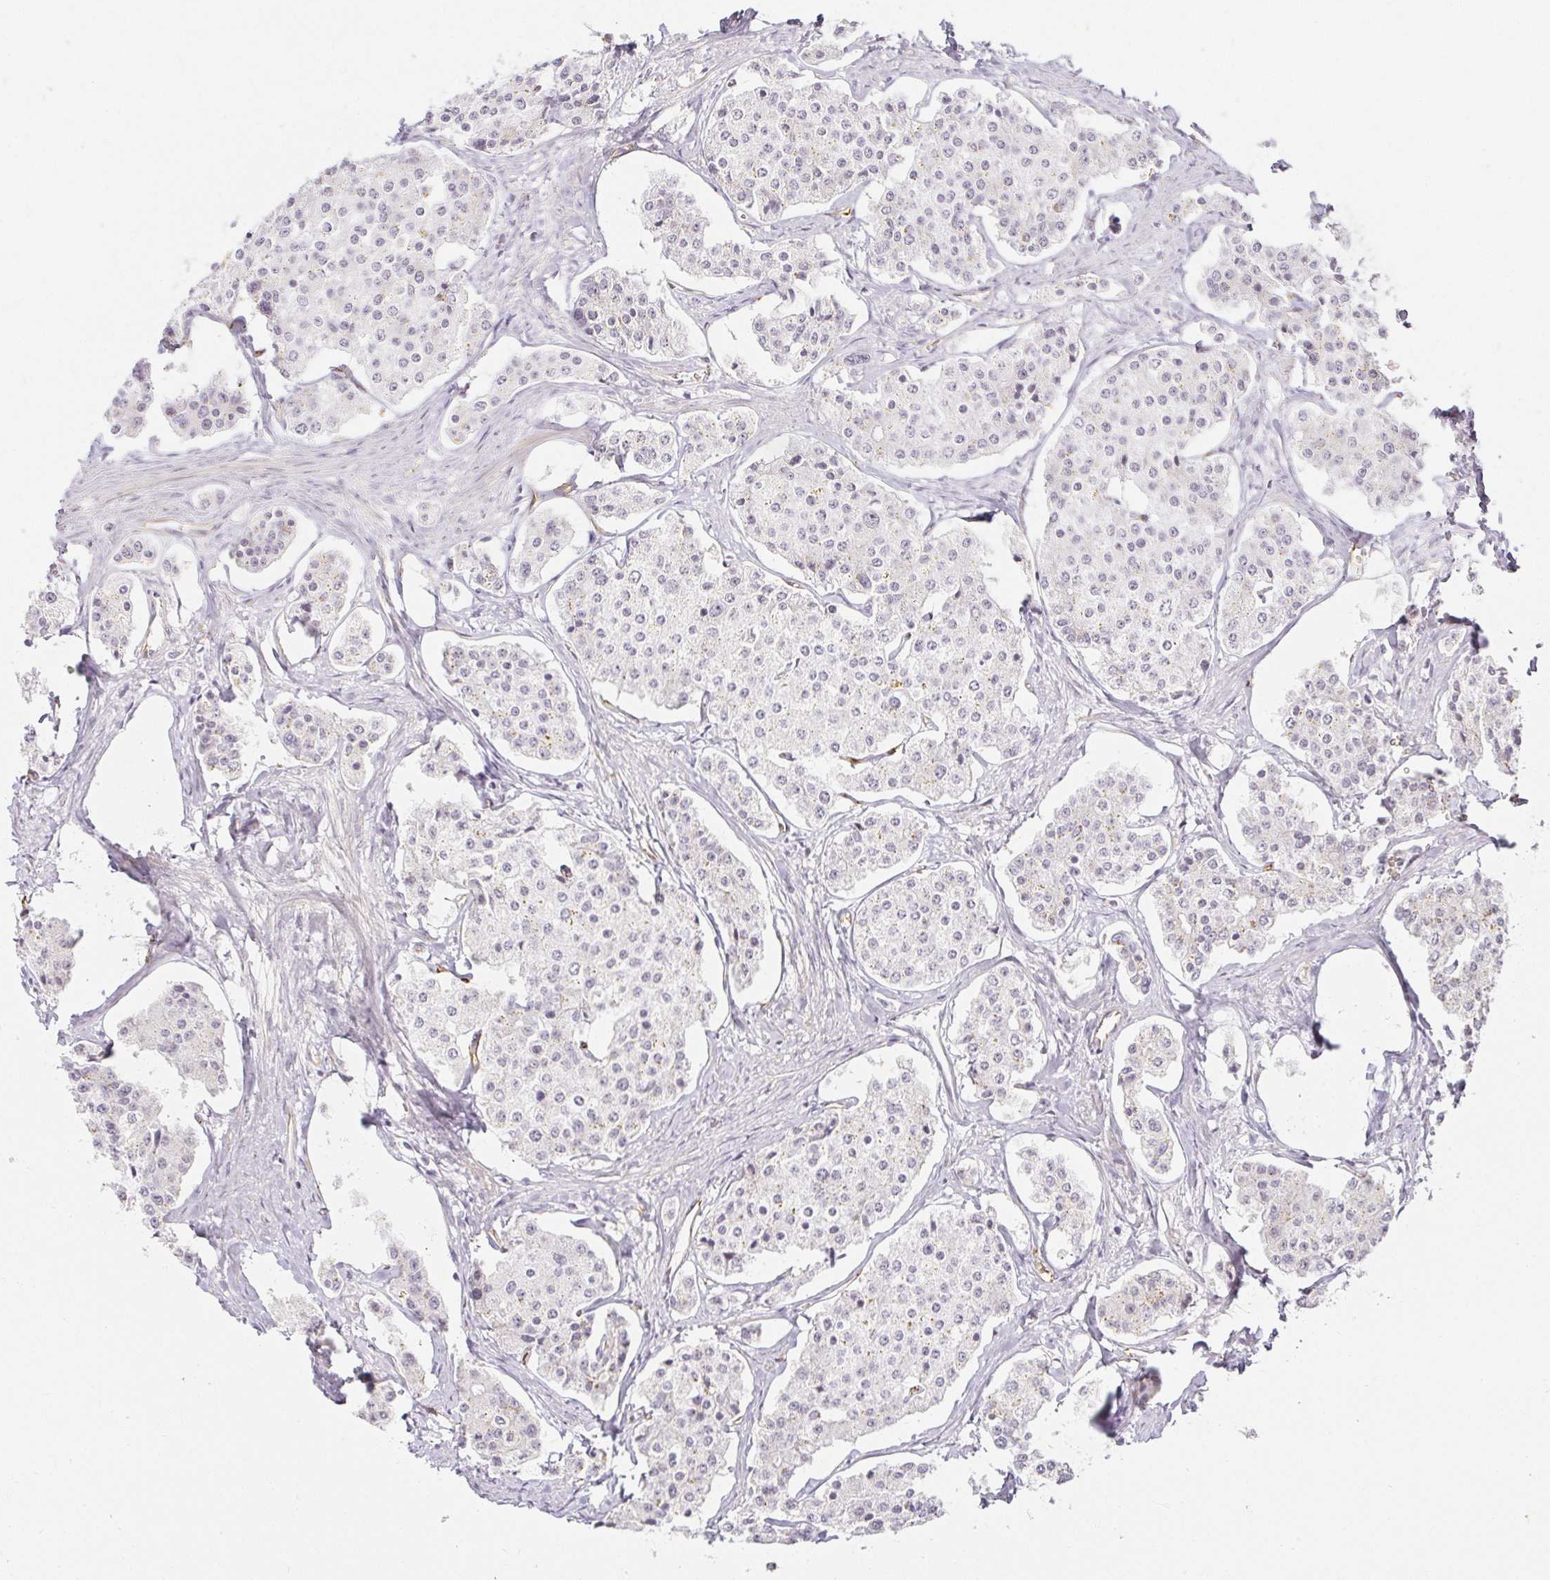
{"staining": {"intensity": "negative", "quantity": "none", "location": "none"}, "tissue": "carcinoid", "cell_type": "Tumor cells", "image_type": "cancer", "snomed": [{"axis": "morphology", "description": "Carcinoid, malignant, NOS"}, {"axis": "topography", "description": "Small intestine"}], "caption": "High power microscopy micrograph of an immunohistochemistry histopathology image of malignant carcinoid, revealing no significant positivity in tumor cells. Nuclei are stained in blue.", "gene": "ACAN", "patient": {"sex": "female", "age": 65}}